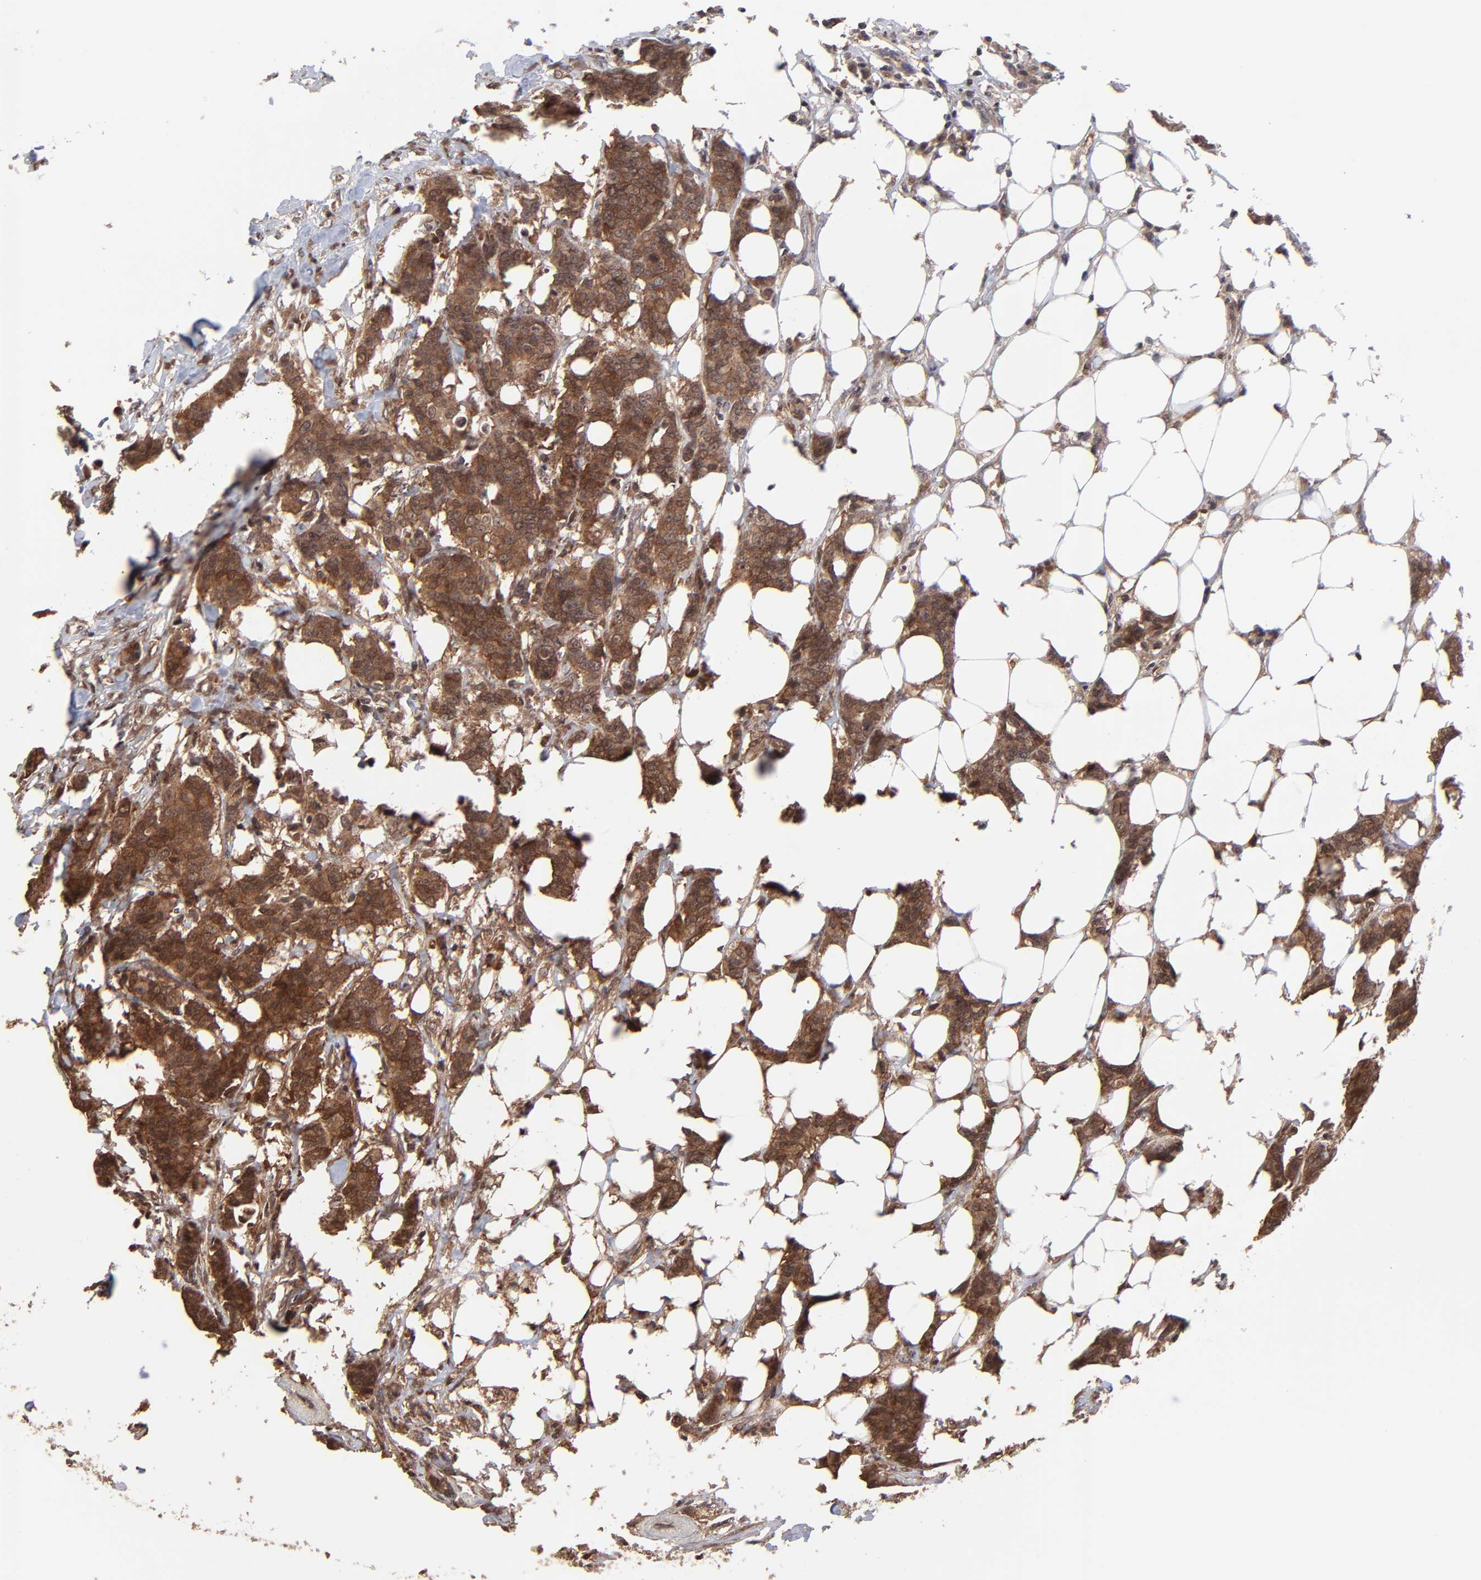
{"staining": {"intensity": "strong", "quantity": ">75%", "location": "cytoplasmic/membranous"}, "tissue": "breast cancer", "cell_type": "Tumor cells", "image_type": "cancer", "snomed": [{"axis": "morphology", "description": "Duct carcinoma"}, {"axis": "topography", "description": "Breast"}], "caption": "Brown immunohistochemical staining in breast cancer (intraductal carcinoma) demonstrates strong cytoplasmic/membranous expression in about >75% of tumor cells.", "gene": "UBE2L6", "patient": {"sex": "female", "age": 40}}